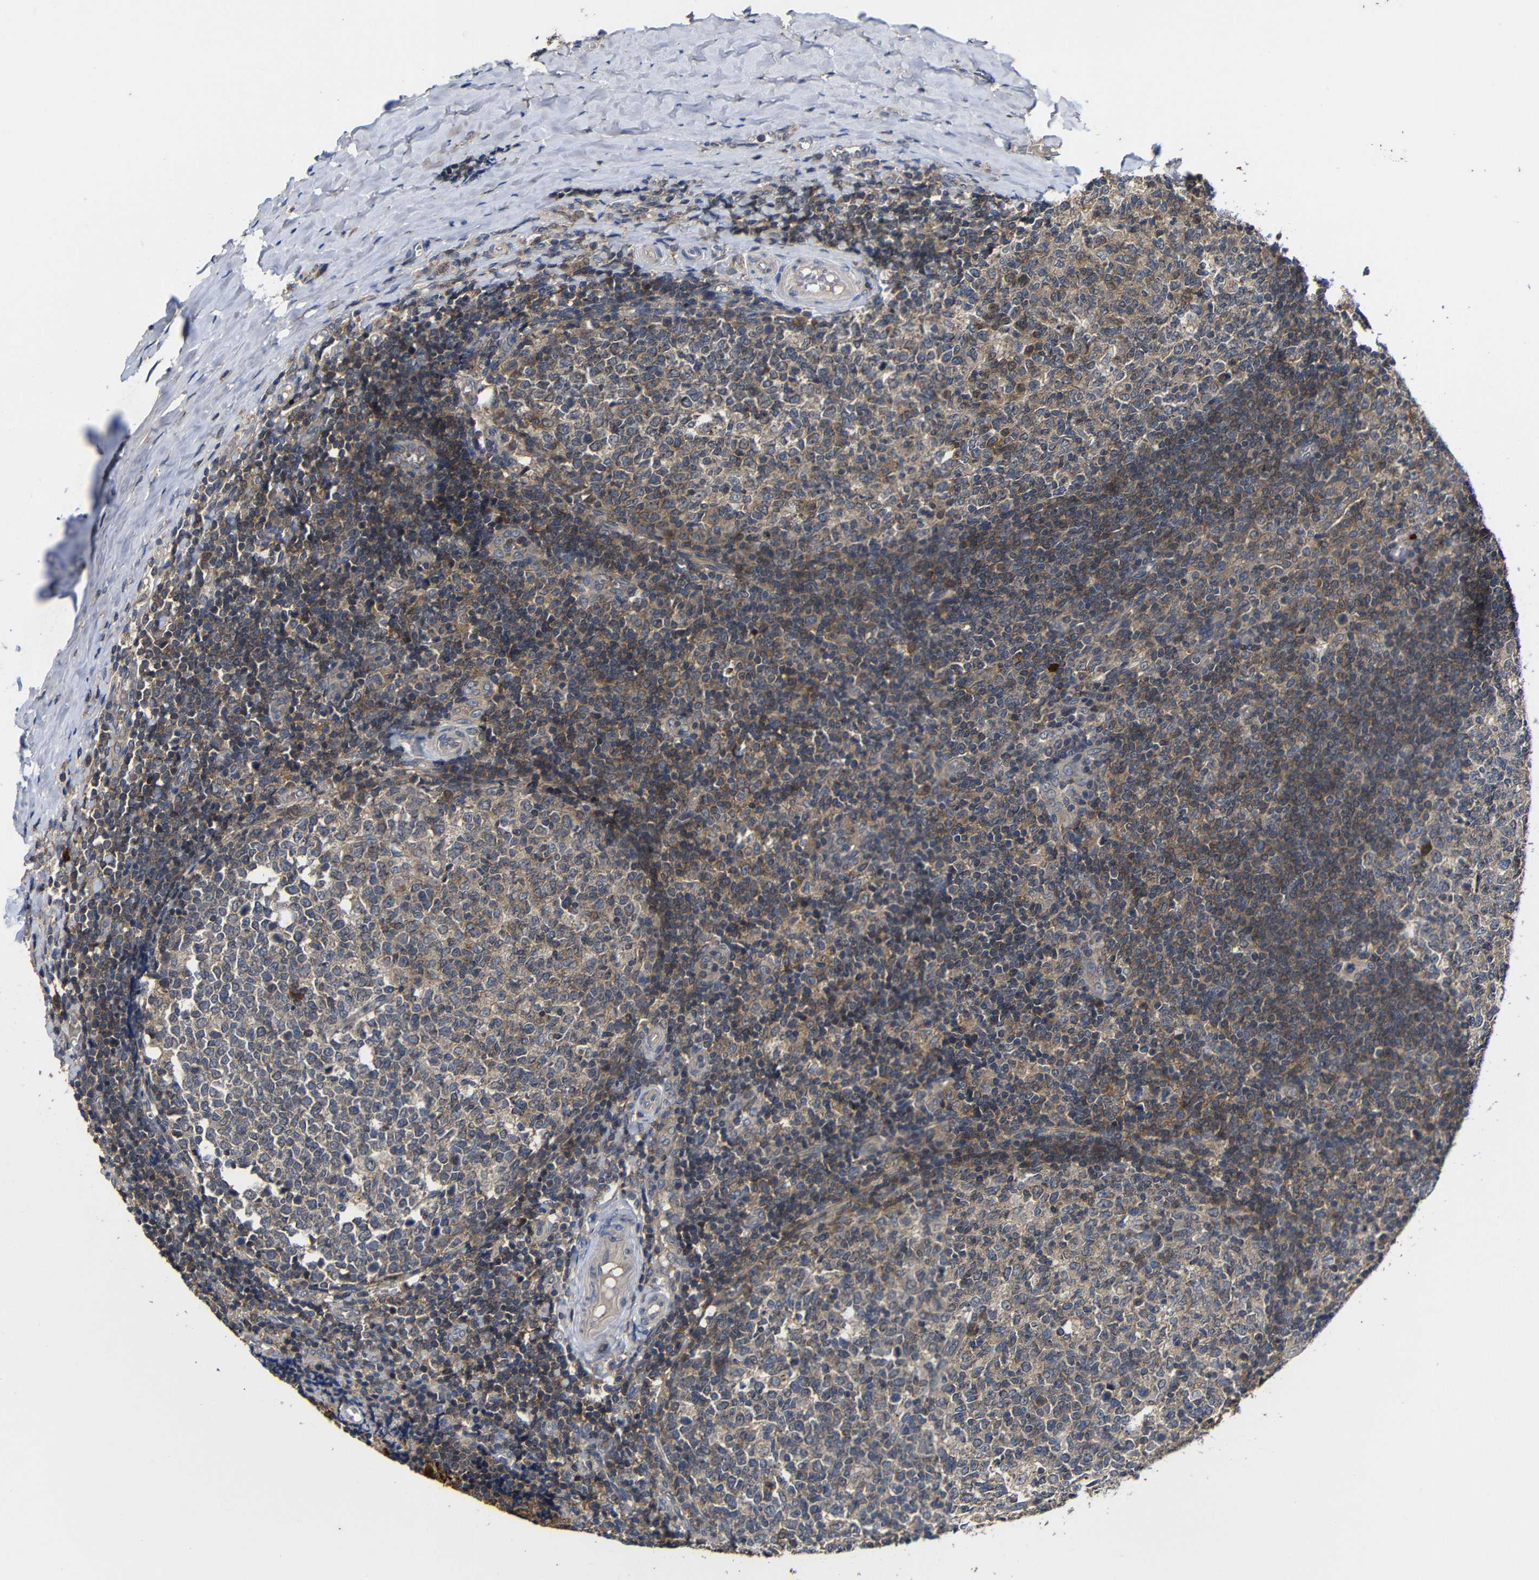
{"staining": {"intensity": "weak", "quantity": ">75%", "location": "cytoplasmic/membranous"}, "tissue": "tonsil", "cell_type": "Germinal center cells", "image_type": "normal", "snomed": [{"axis": "morphology", "description": "Normal tissue, NOS"}, {"axis": "topography", "description": "Tonsil"}], "caption": "A low amount of weak cytoplasmic/membranous expression is present in approximately >75% of germinal center cells in benign tonsil. The protein of interest is shown in brown color, while the nuclei are stained blue.", "gene": "LPAR5", "patient": {"sex": "female", "age": 19}}